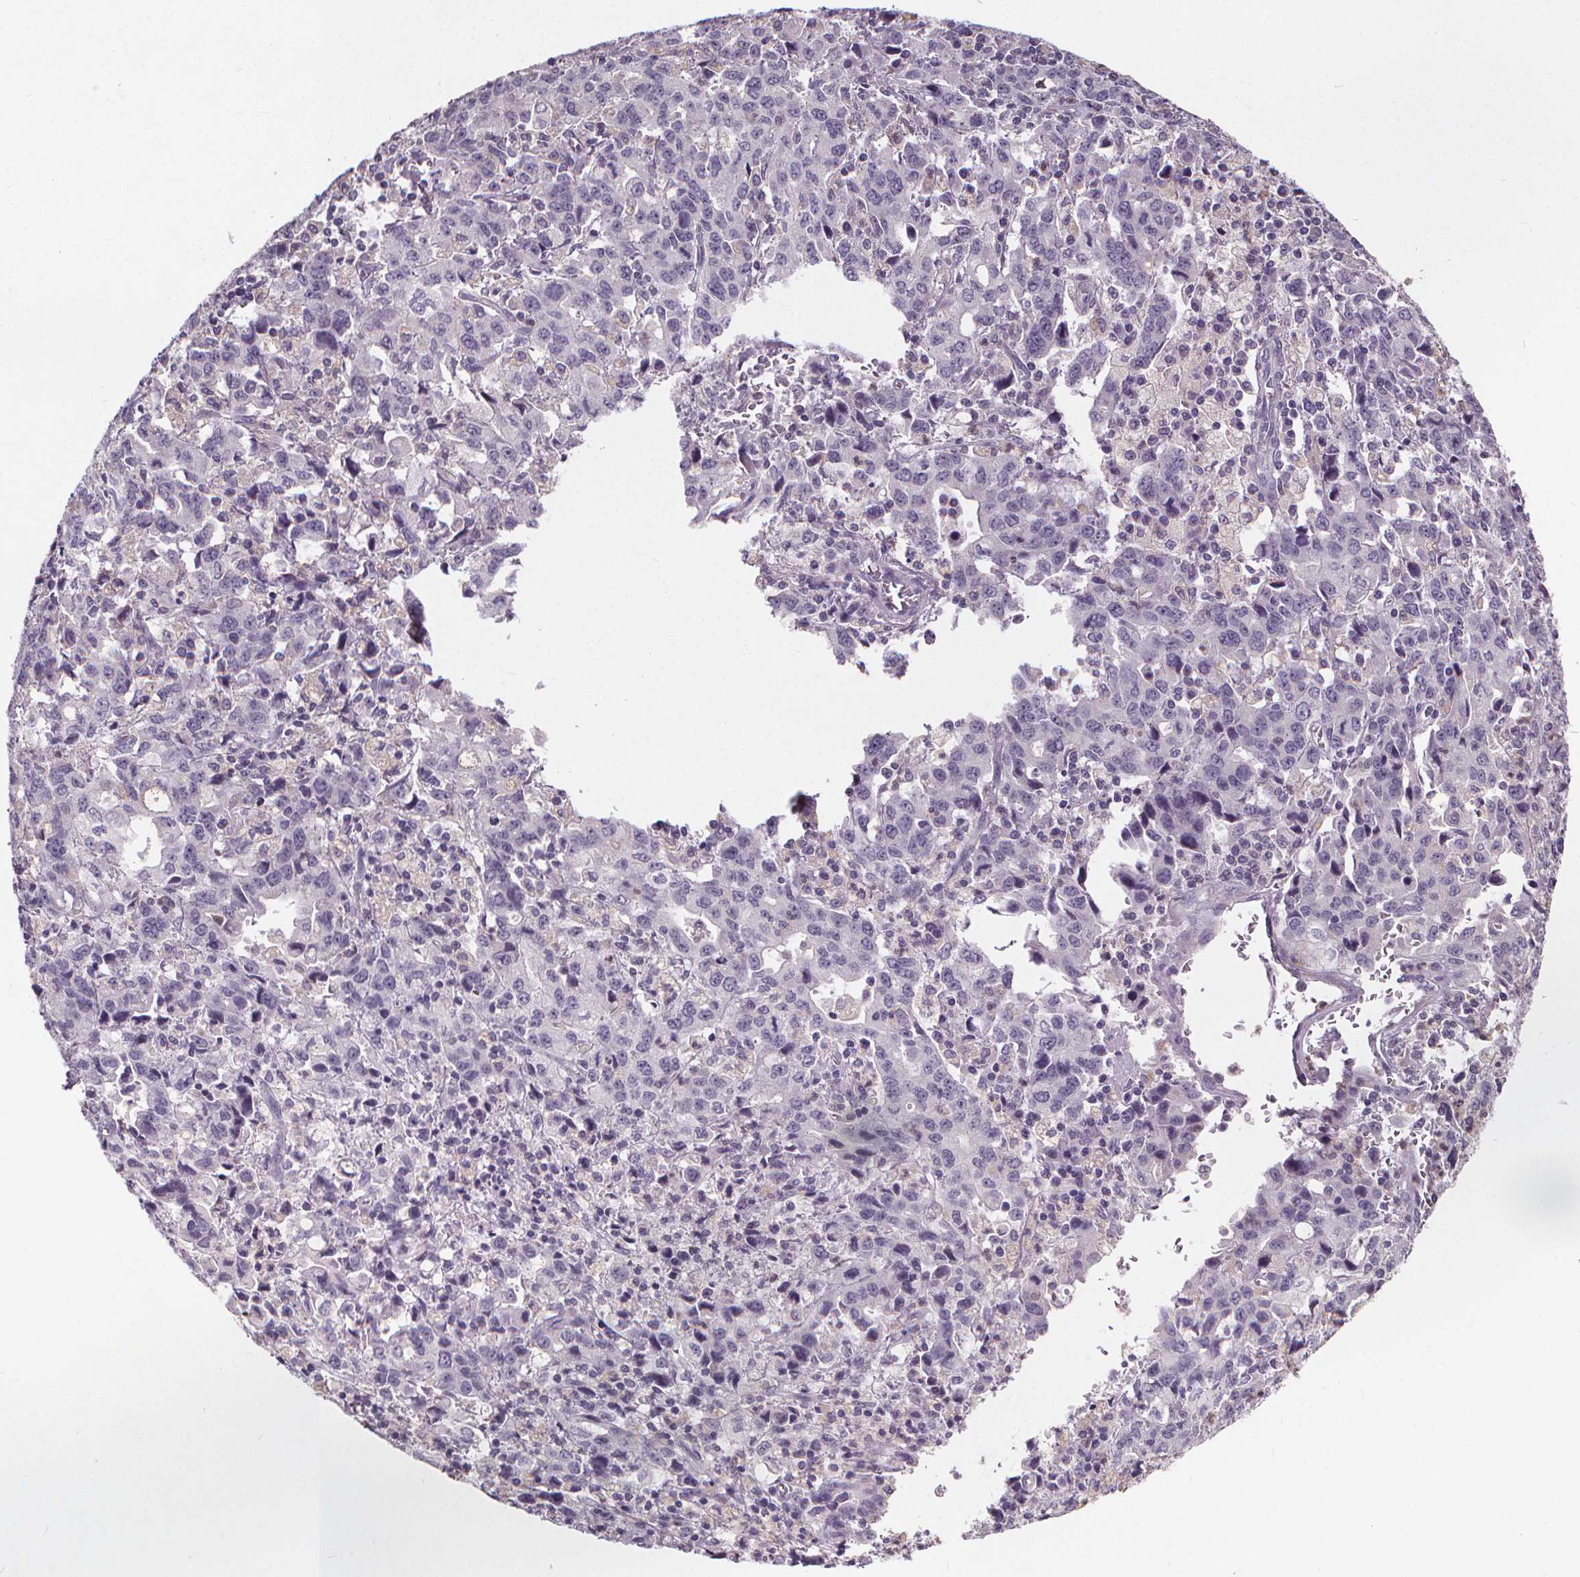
{"staining": {"intensity": "negative", "quantity": "none", "location": "none"}, "tissue": "stomach cancer", "cell_type": "Tumor cells", "image_type": "cancer", "snomed": [{"axis": "morphology", "description": "Adenocarcinoma, NOS"}, {"axis": "topography", "description": "Stomach, upper"}], "caption": "Tumor cells show no significant staining in stomach cancer.", "gene": "ATP6V1D", "patient": {"sex": "male", "age": 85}}